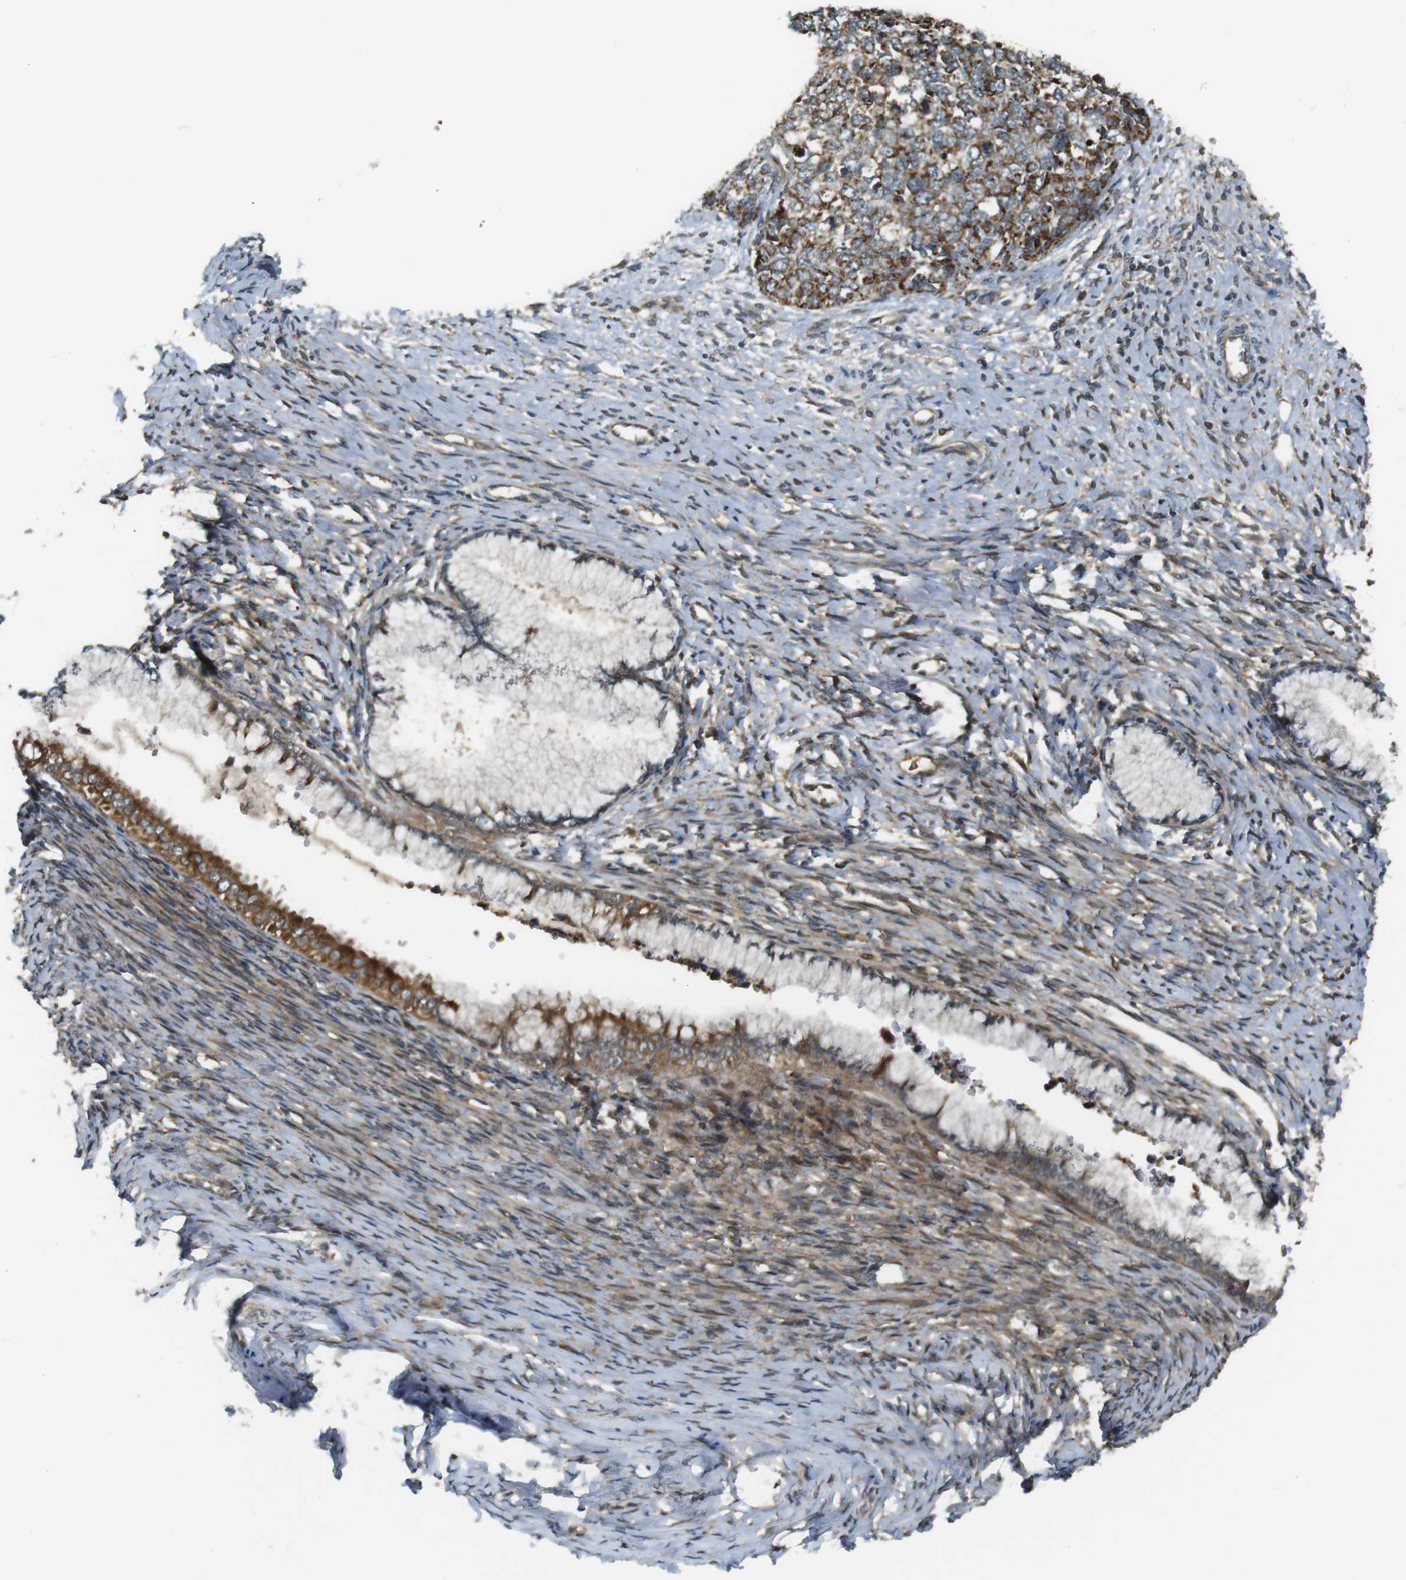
{"staining": {"intensity": "strong", "quantity": ">75%", "location": "cytoplasmic/membranous"}, "tissue": "cervical cancer", "cell_type": "Tumor cells", "image_type": "cancer", "snomed": [{"axis": "morphology", "description": "Squamous cell carcinoma, NOS"}, {"axis": "topography", "description": "Cervix"}], "caption": "A brown stain highlights strong cytoplasmic/membranous staining of a protein in cervical cancer (squamous cell carcinoma) tumor cells.", "gene": "IFFO2", "patient": {"sex": "female", "age": 63}}